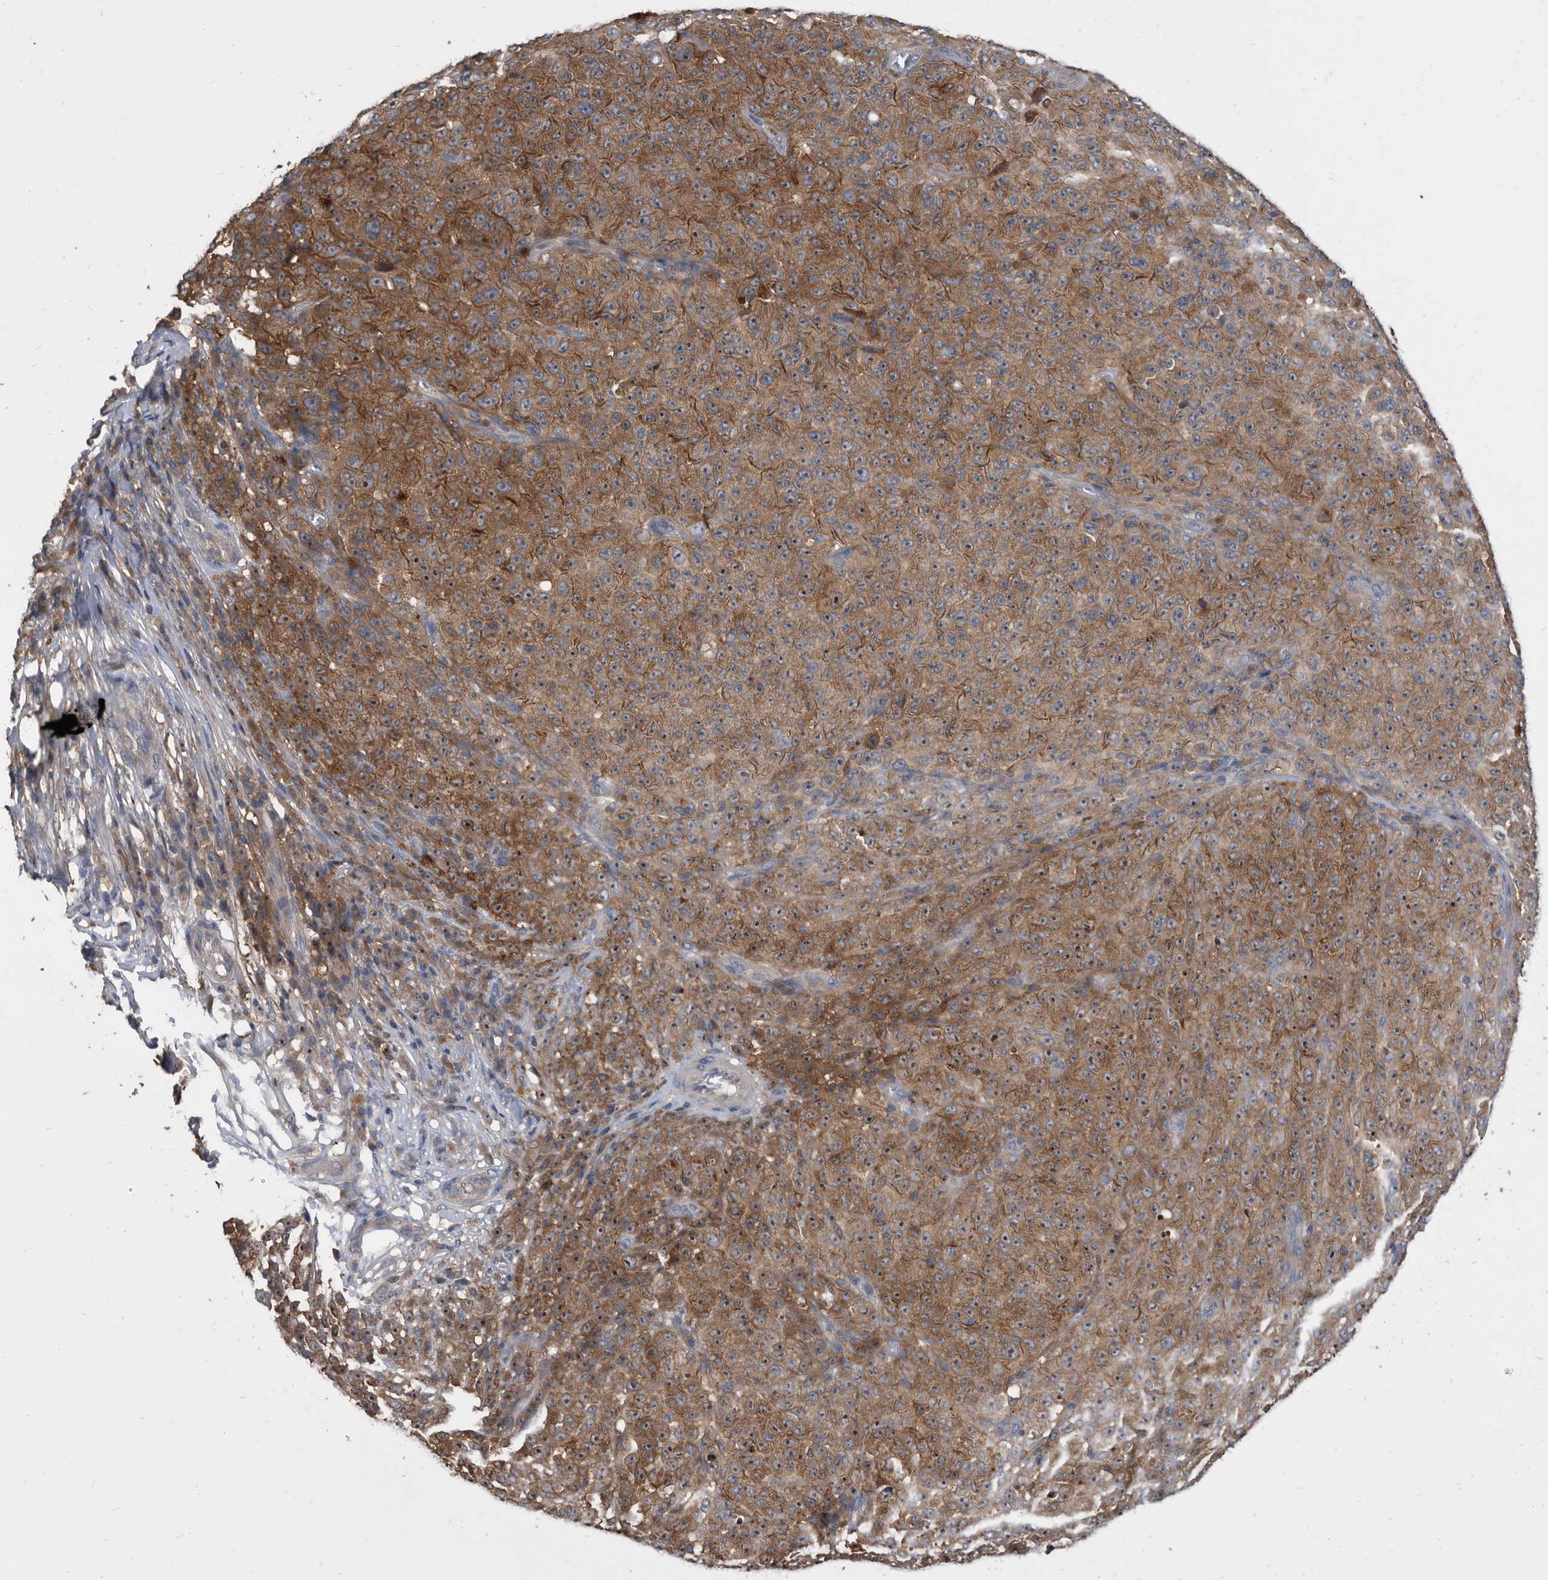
{"staining": {"intensity": "moderate", "quantity": ">75%", "location": "cytoplasmic/membranous"}, "tissue": "melanoma", "cell_type": "Tumor cells", "image_type": "cancer", "snomed": [{"axis": "morphology", "description": "Malignant melanoma, NOS"}, {"axis": "topography", "description": "Skin"}], "caption": "Immunohistochemical staining of human melanoma reveals medium levels of moderate cytoplasmic/membranous protein expression in about >75% of tumor cells.", "gene": "APEH", "patient": {"sex": "female", "age": 82}}